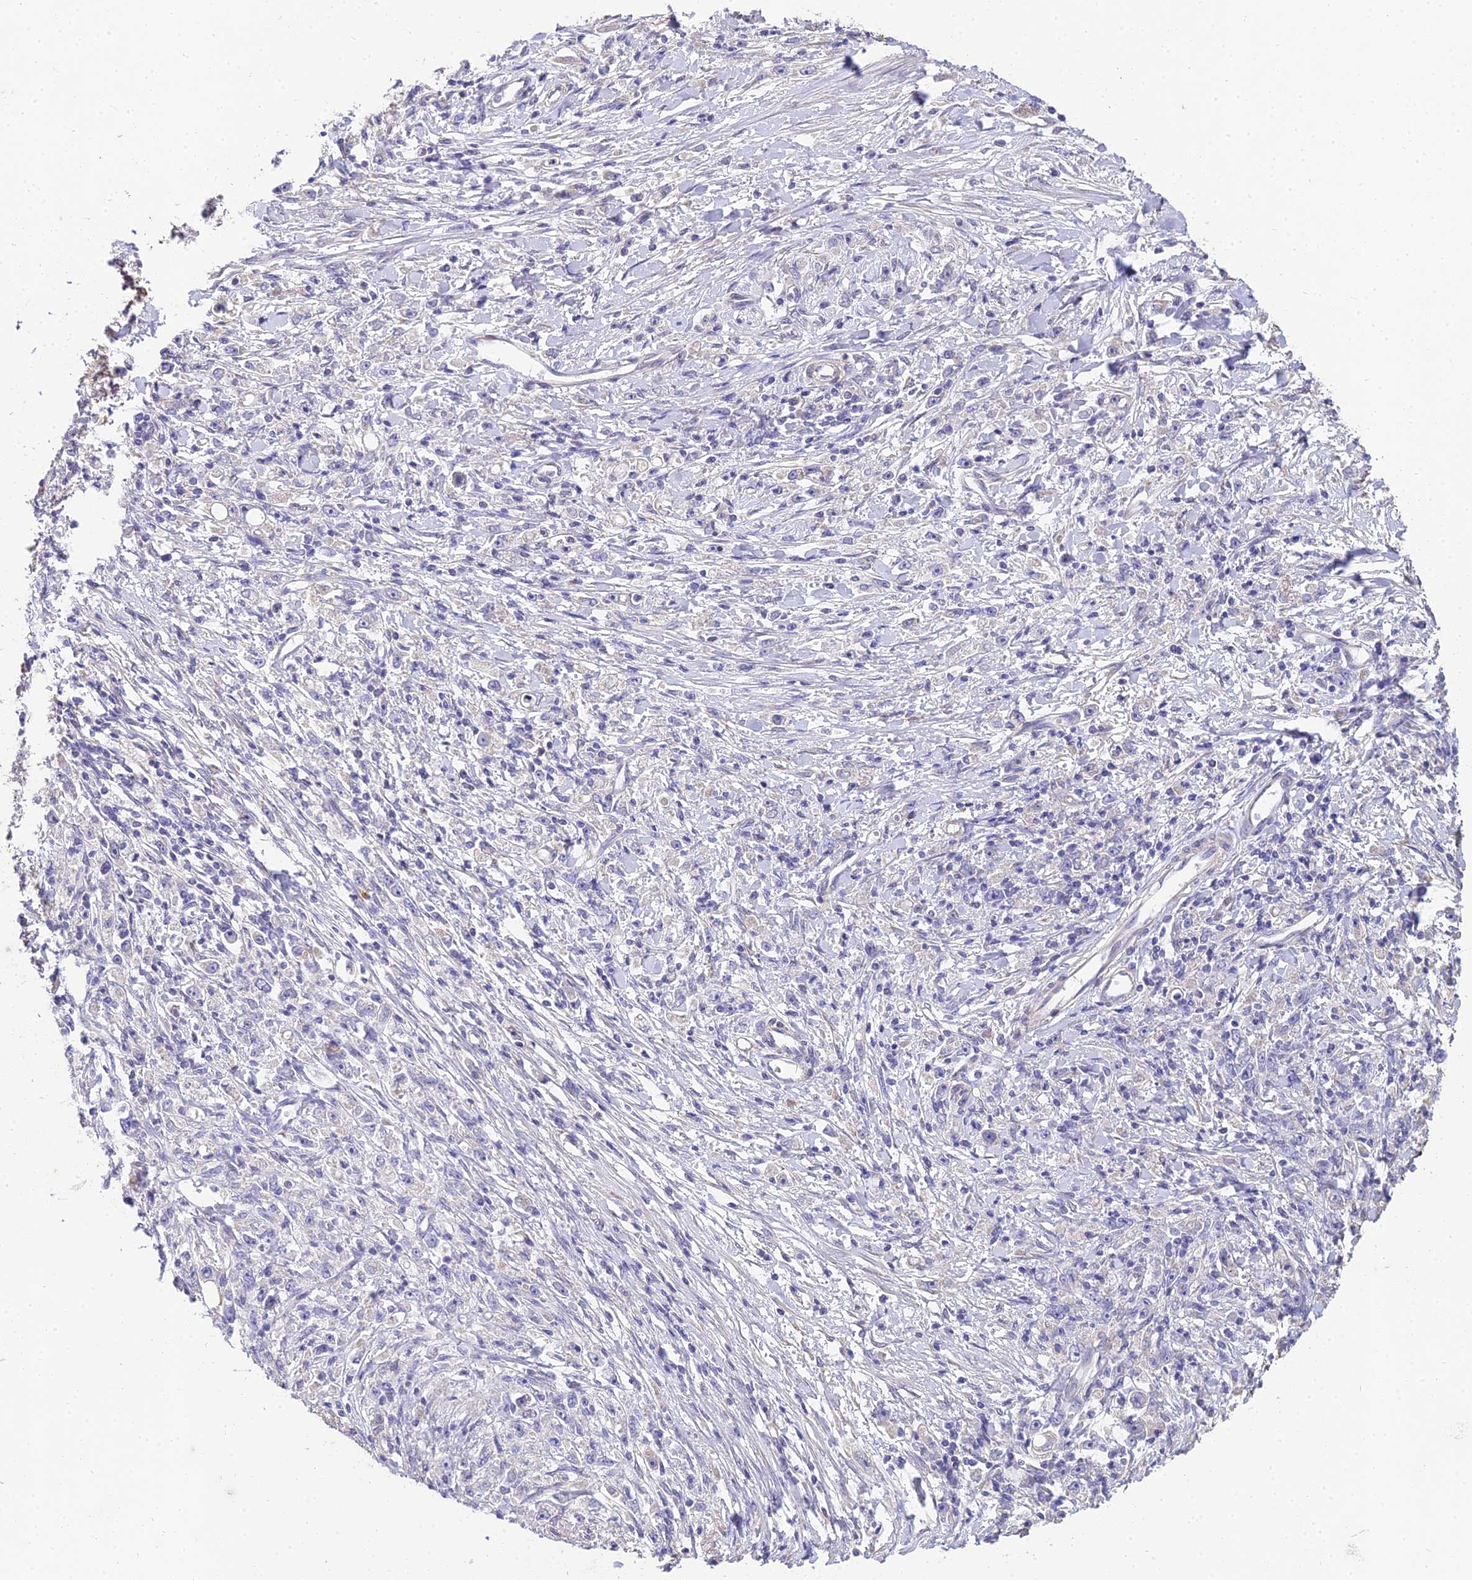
{"staining": {"intensity": "negative", "quantity": "none", "location": "none"}, "tissue": "stomach cancer", "cell_type": "Tumor cells", "image_type": "cancer", "snomed": [{"axis": "morphology", "description": "Adenocarcinoma, NOS"}, {"axis": "topography", "description": "Stomach"}], "caption": "An immunohistochemistry image of stomach adenocarcinoma is shown. There is no staining in tumor cells of stomach adenocarcinoma.", "gene": "ARL8B", "patient": {"sex": "female", "age": 59}}